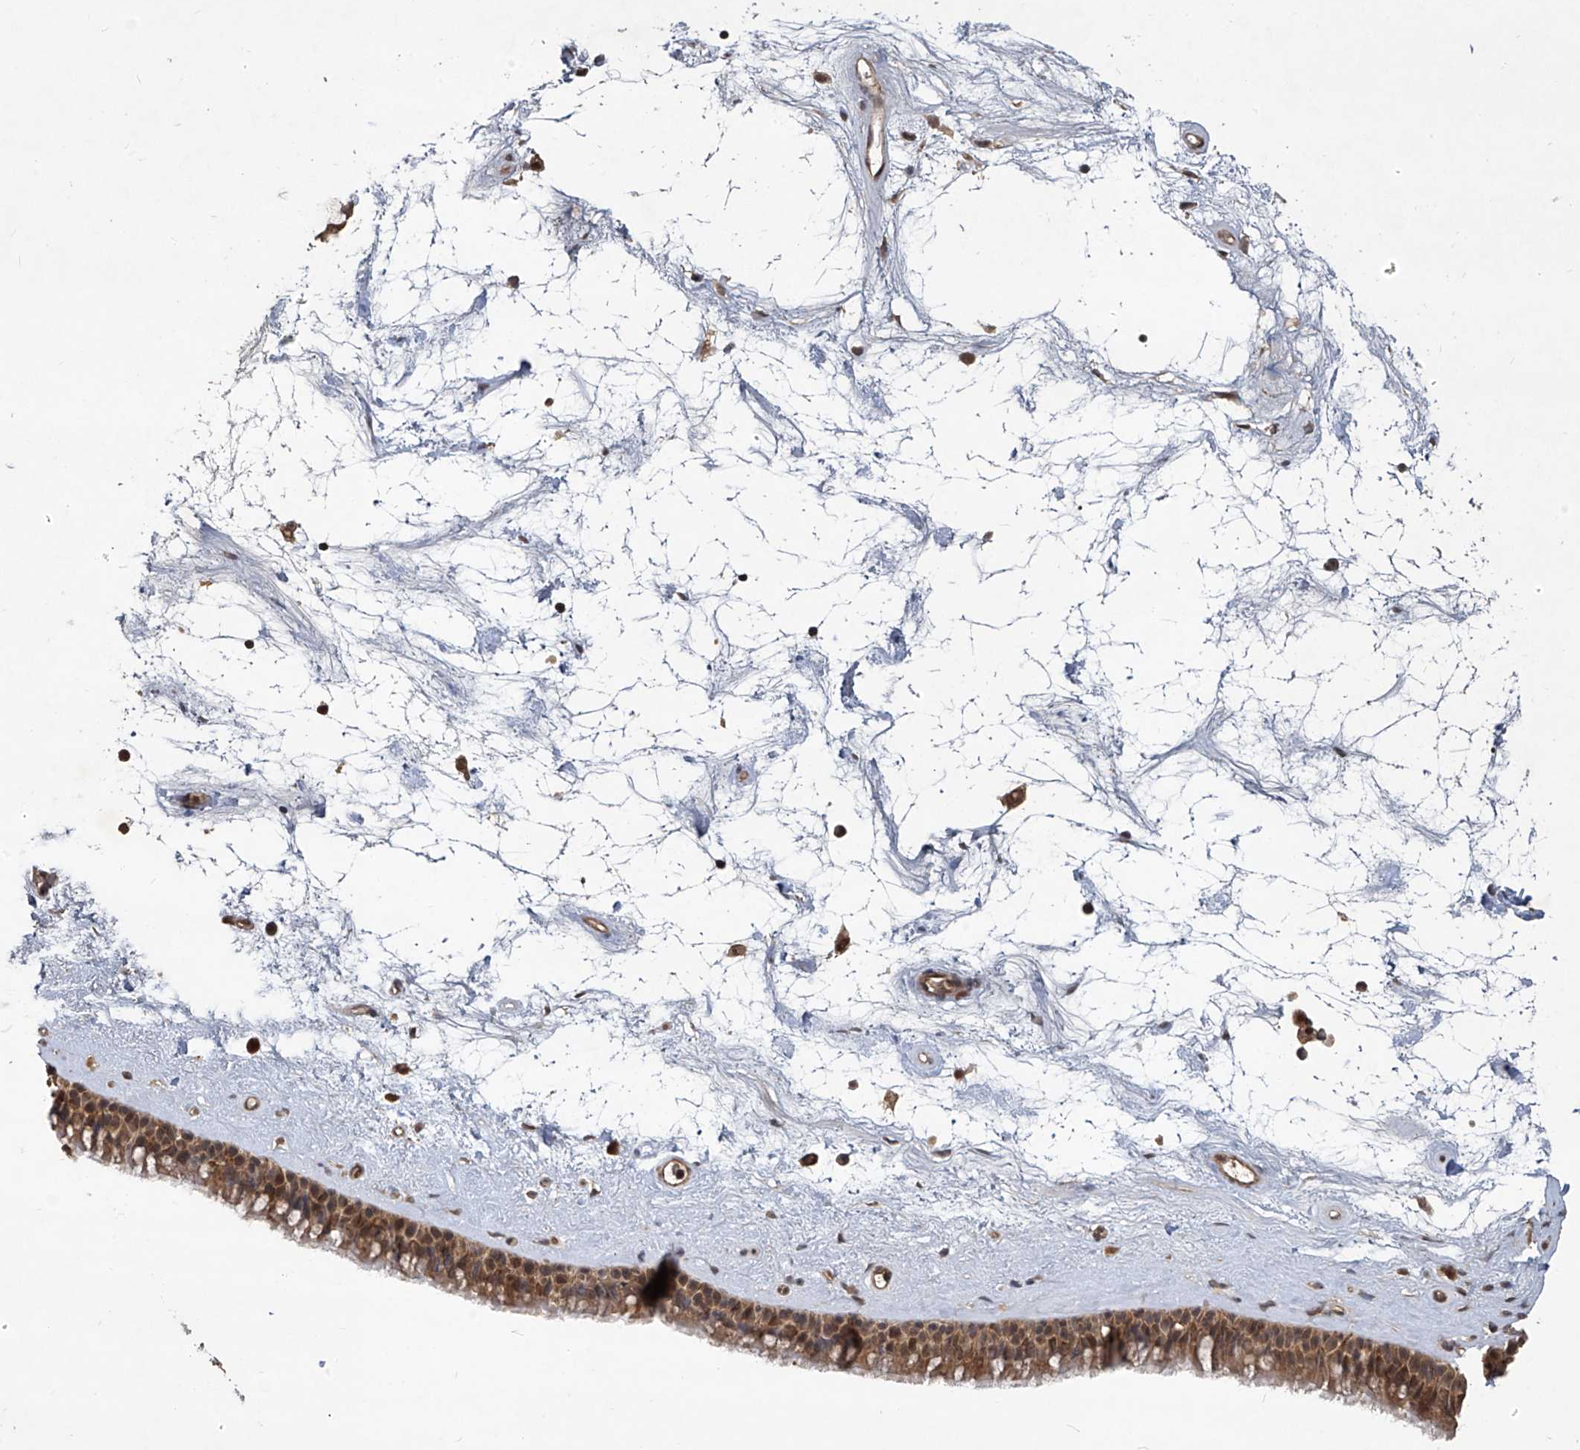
{"staining": {"intensity": "moderate", "quantity": ">75%", "location": "cytoplasmic/membranous,nuclear"}, "tissue": "nasopharynx", "cell_type": "Respiratory epithelial cells", "image_type": "normal", "snomed": [{"axis": "morphology", "description": "Normal tissue, NOS"}, {"axis": "topography", "description": "Nasopharynx"}], "caption": "Nasopharynx stained with immunohistochemistry shows moderate cytoplasmic/membranous,nuclear expression in approximately >75% of respiratory epithelial cells.", "gene": "PSMB1", "patient": {"sex": "male", "age": 64}}